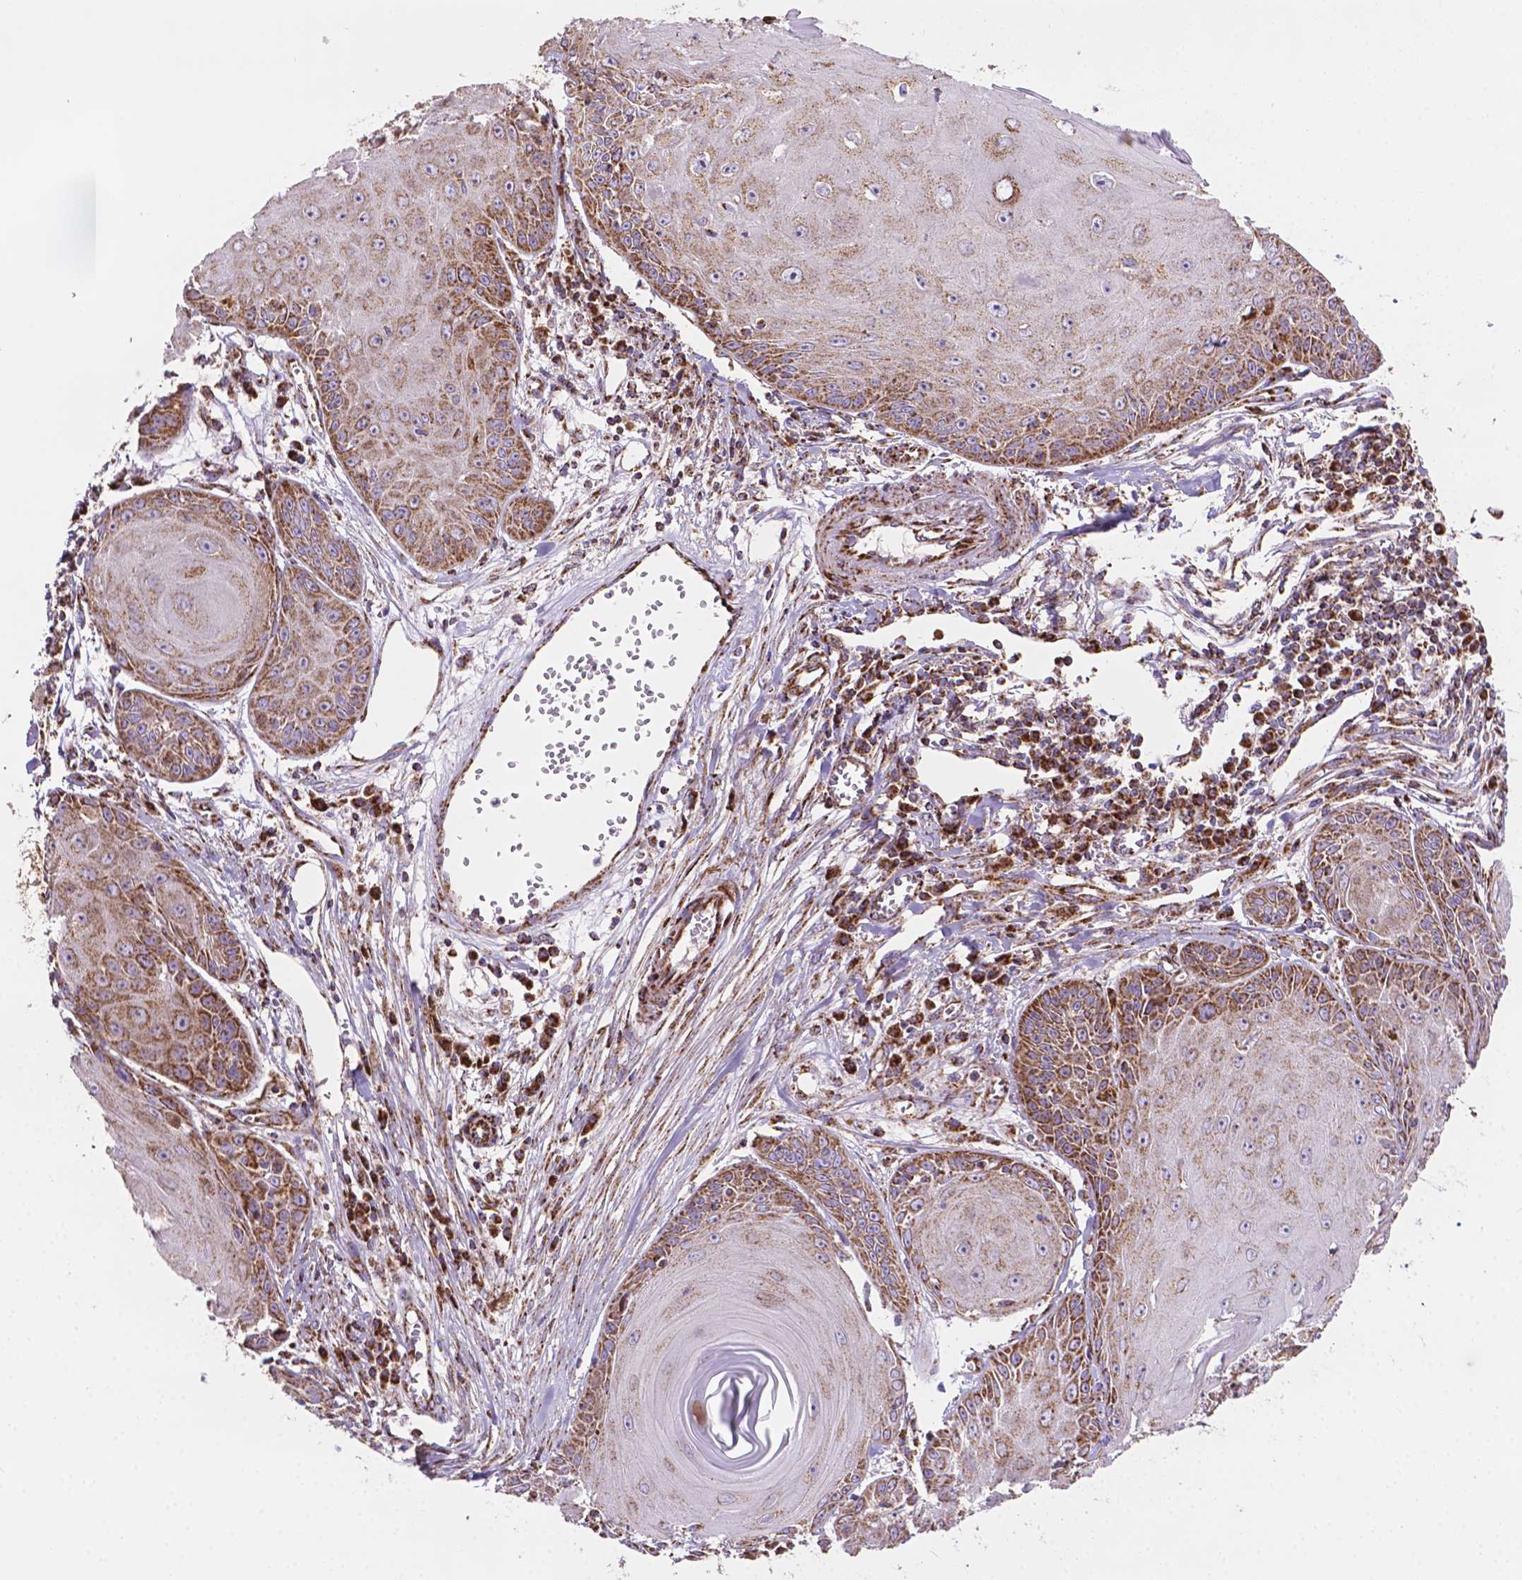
{"staining": {"intensity": "strong", "quantity": ">75%", "location": "cytoplasmic/membranous"}, "tissue": "skin cancer", "cell_type": "Tumor cells", "image_type": "cancer", "snomed": [{"axis": "morphology", "description": "Squamous cell carcinoma, NOS"}, {"axis": "topography", "description": "Skin"}, {"axis": "topography", "description": "Vulva"}], "caption": "Tumor cells demonstrate high levels of strong cytoplasmic/membranous staining in approximately >75% of cells in human skin squamous cell carcinoma. Nuclei are stained in blue.", "gene": "ILVBL", "patient": {"sex": "female", "age": 85}}